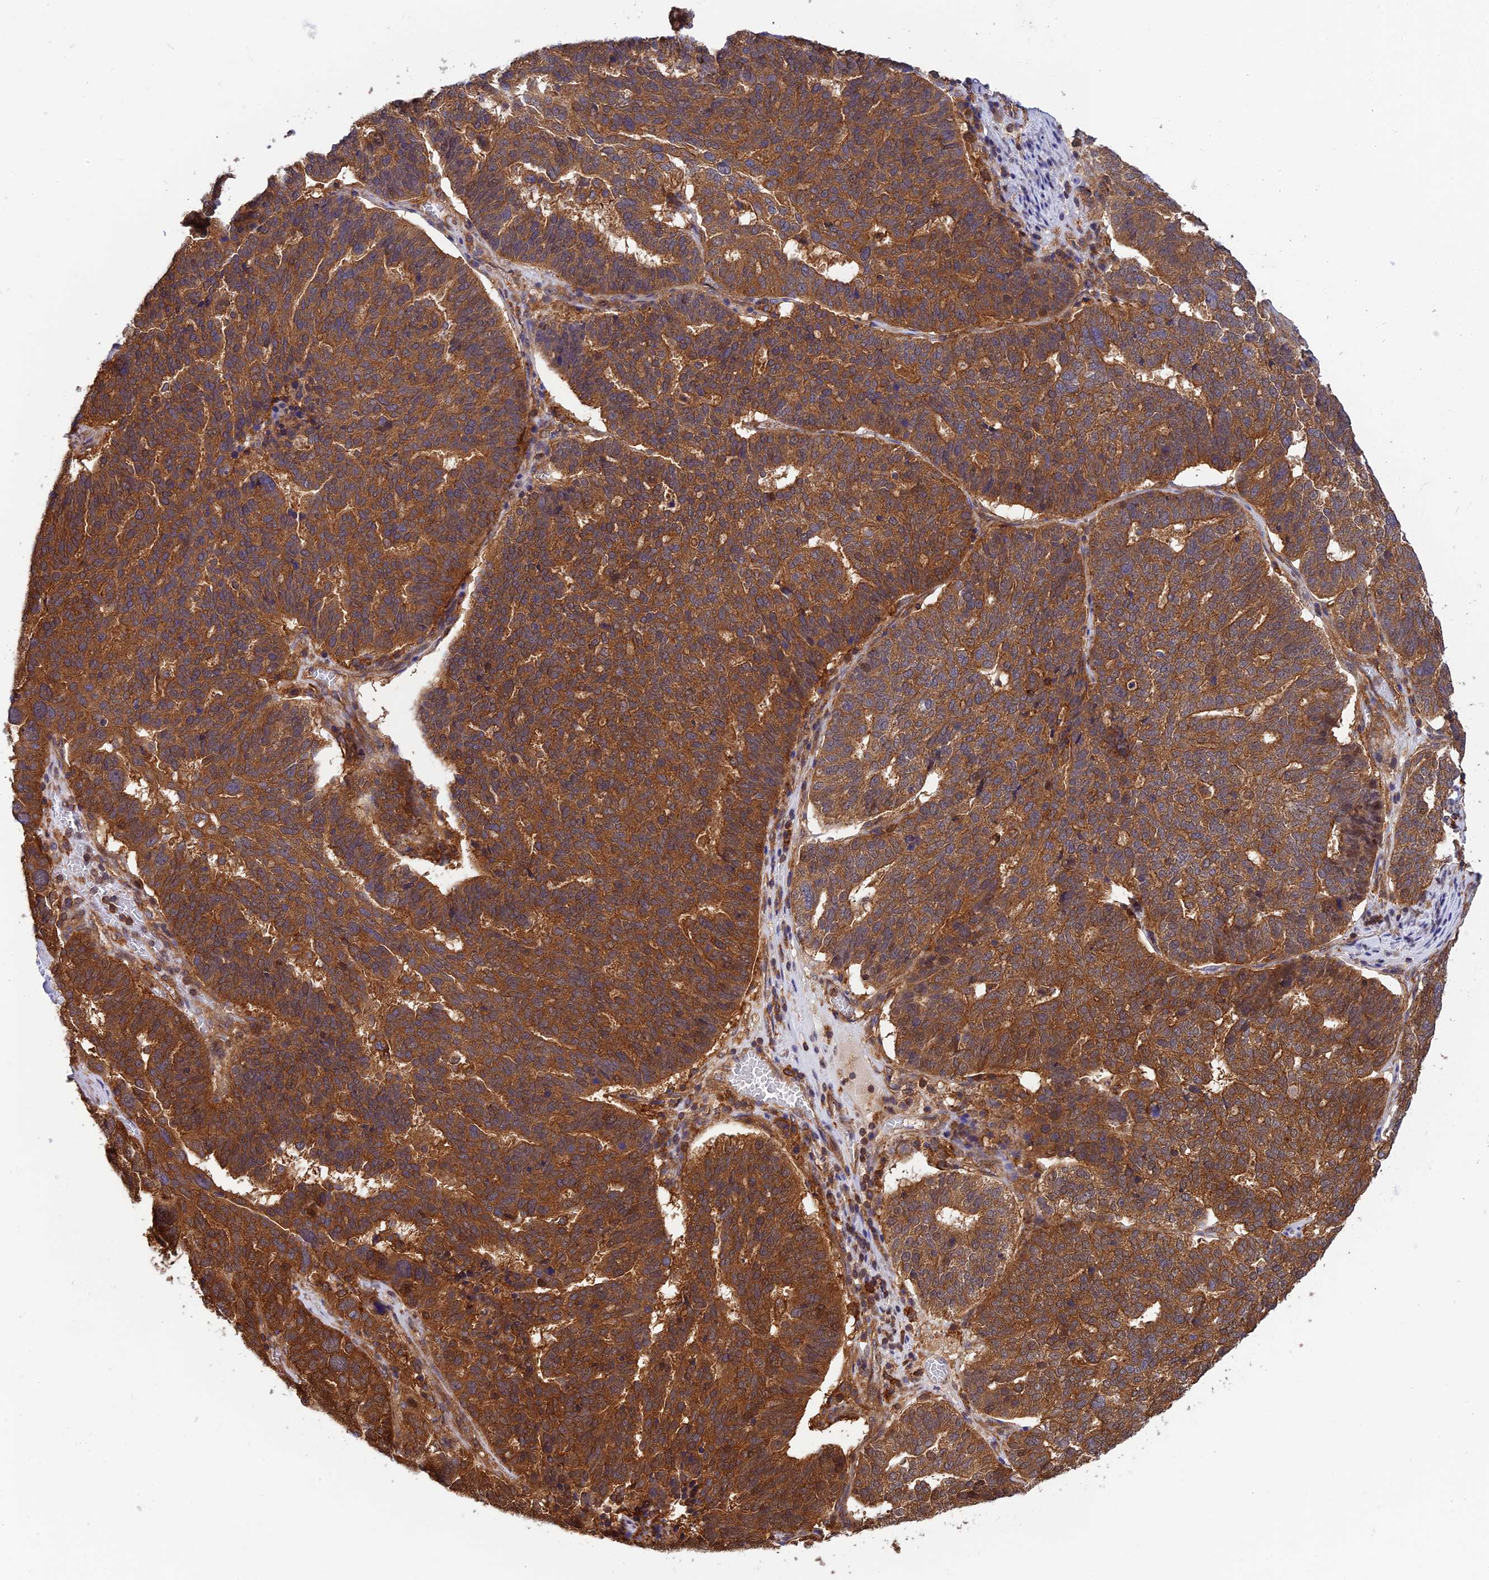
{"staining": {"intensity": "strong", "quantity": ">75%", "location": "cytoplasmic/membranous"}, "tissue": "ovarian cancer", "cell_type": "Tumor cells", "image_type": "cancer", "snomed": [{"axis": "morphology", "description": "Cystadenocarcinoma, serous, NOS"}, {"axis": "topography", "description": "Ovary"}], "caption": "Protein analysis of ovarian cancer tissue demonstrates strong cytoplasmic/membranous staining in about >75% of tumor cells.", "gene": "EVI5L", "patient": {"sex": "female", "age": 59}}